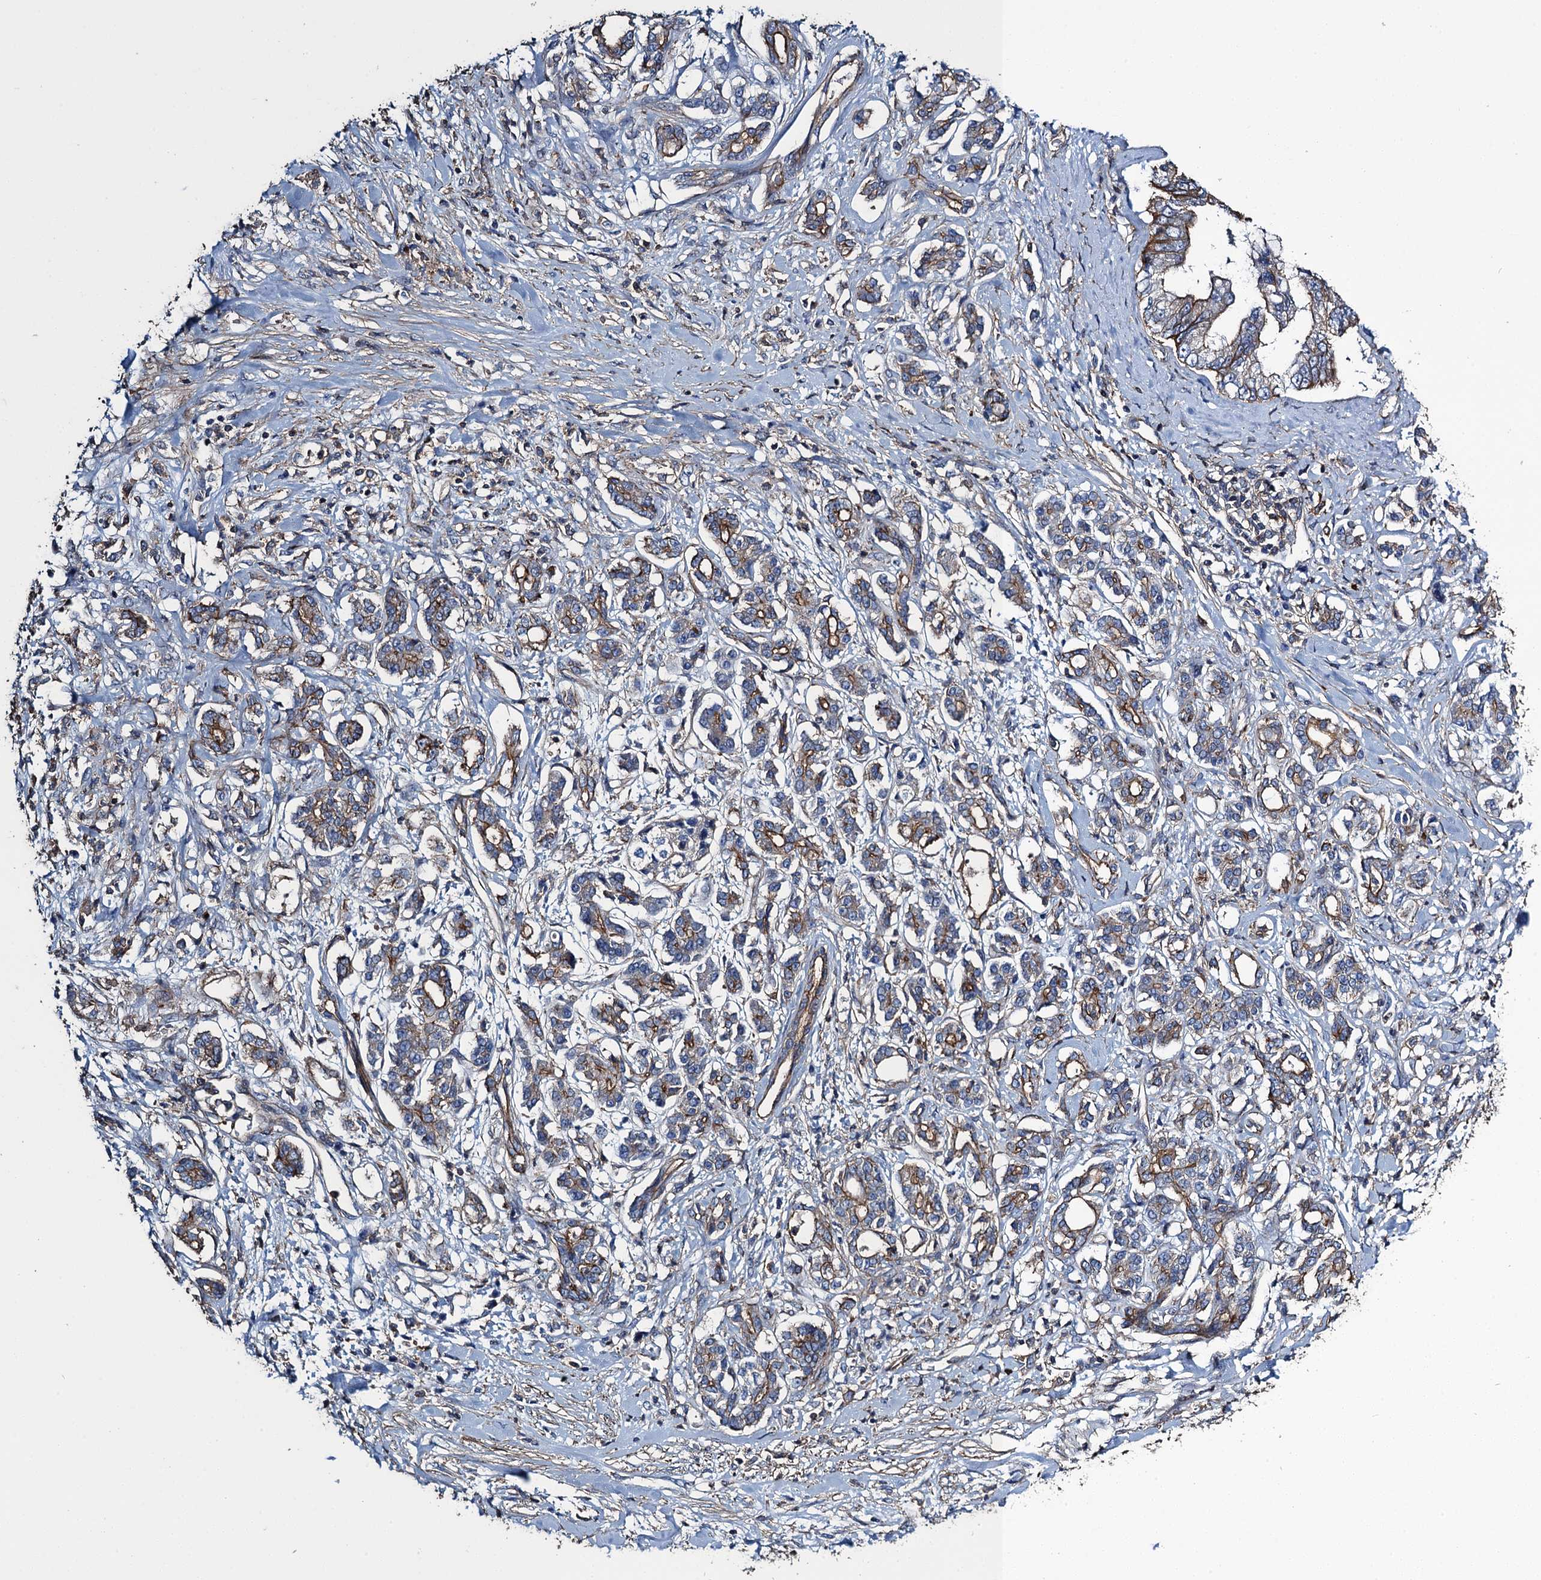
{"staining": {"intensity": "moderate", "quantity": "25%-75%", "location": "cytoplasmic/membranous"}, "tissue": "pancreatic cancer", "cell_type": "Tumor cells", "image_type": "cancer", "snomed": [{"axis": "morphology", "description": "Adenocarcinoma, NOS"}, {"axis": "topography", "description": "Pancreas"}], "caption": "Immunohistochemical staining of pancreatic cancer shows medium levels of moderate cytoplasmic/membranous protein positivity in approximately 25%-75% of tumor cells. (brown staining indicates protein expression, while blue staining denotes nuclei).", "gene": "PROSER2", "patient": {"sex": "female", "age": 56}}